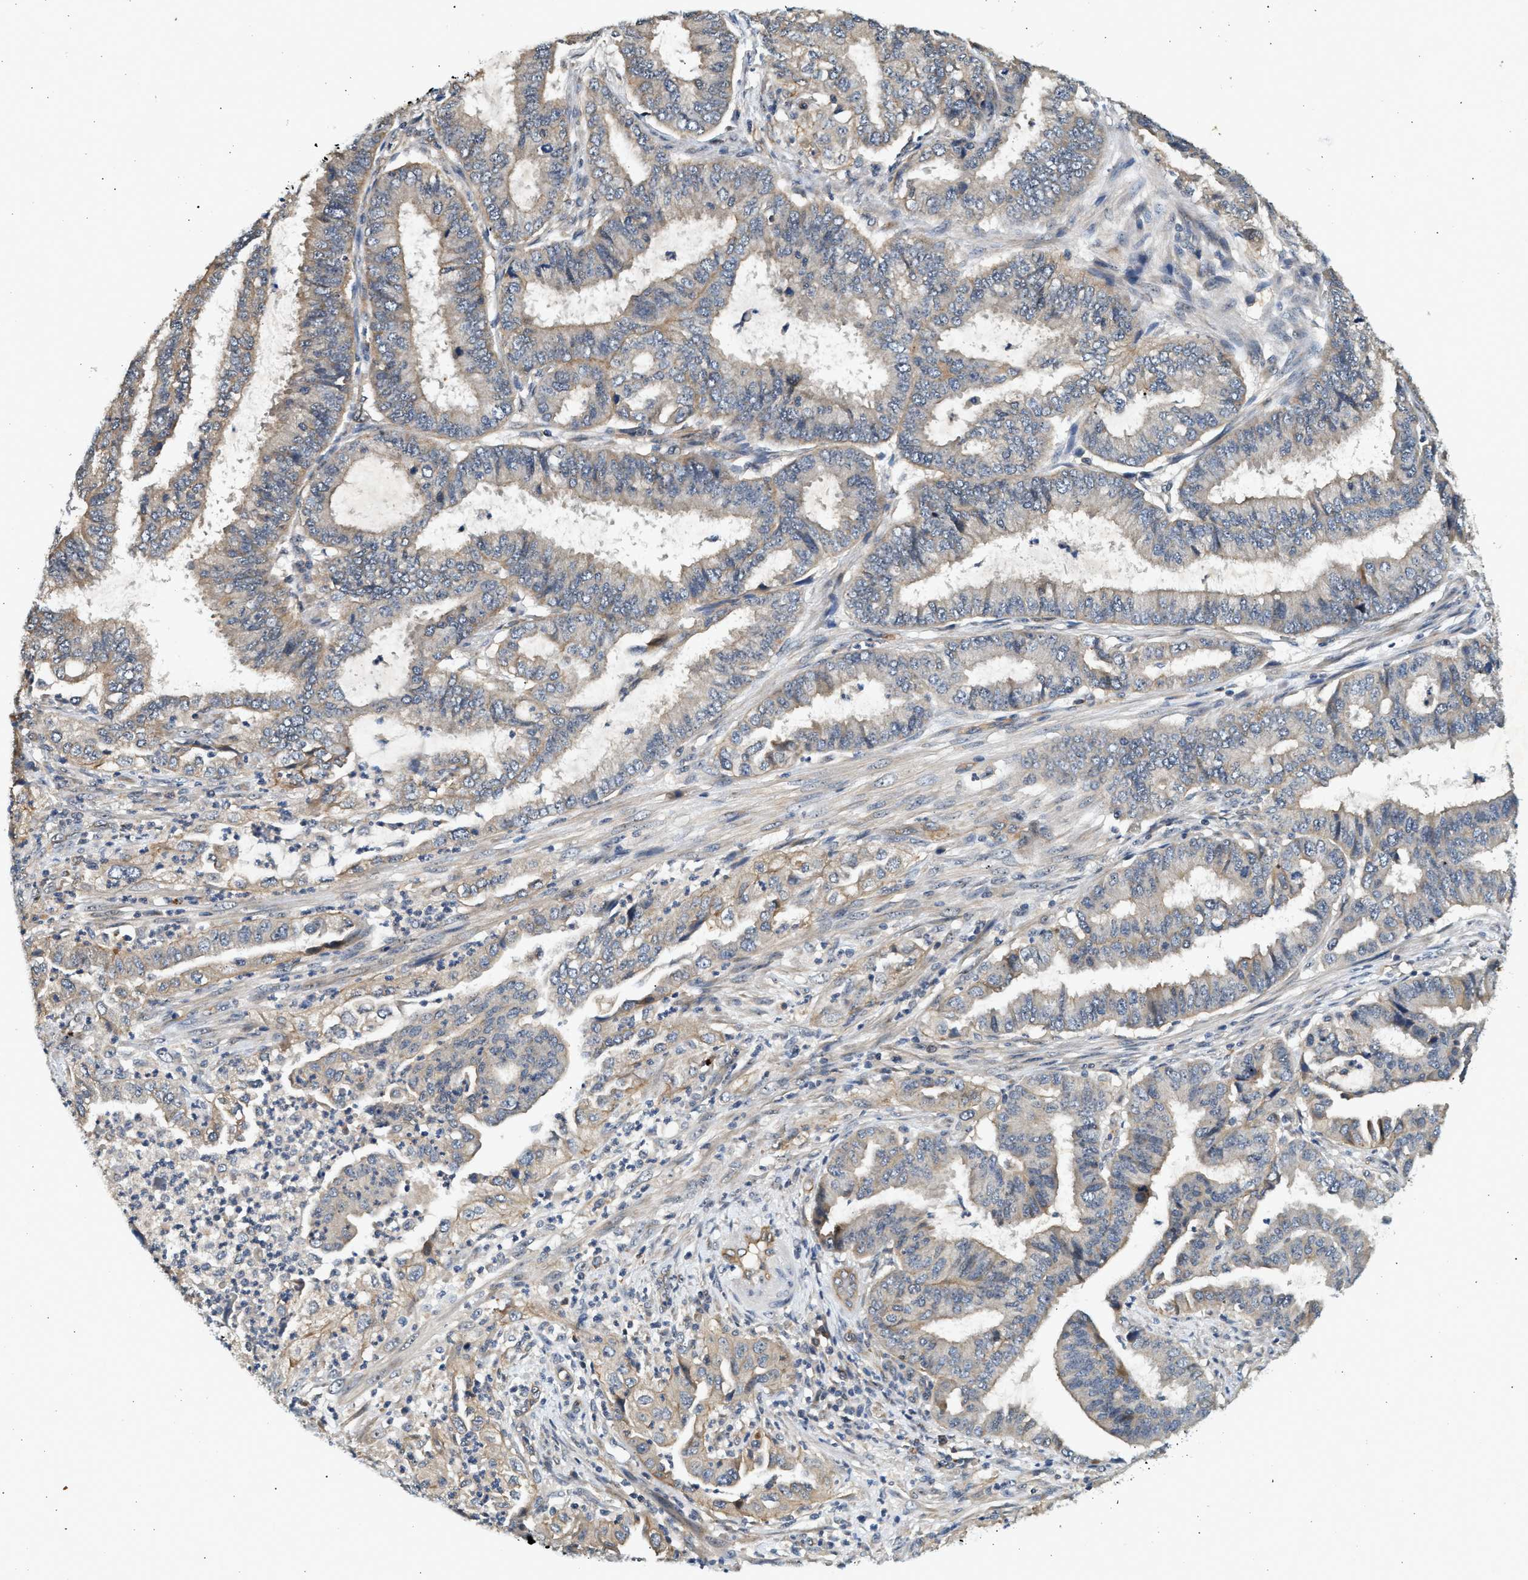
{"staining": {"intensity": "weak", "quantity": "<25%", "location": "cytoplasmic/membranous"}, "tissue": "endometrial cancer", "cell_type": "Tumor cells", "image_type": "cancer", "snomed": [{"axis": "morphology", "description": "Adenocarcinoma, NOS"}, {"axis": "topography", "description": "Endometrium"}], "caption": "High magnification brightfield microscopy of endometrial cancer stained with DAB (3,3'-diaminobenzidine) (brown) and counterstained with hematoxylin (blue): tumor cells show no significant positivity.", "gene": "DUSP14", "patient": {"sex": "female", "age": 51}}